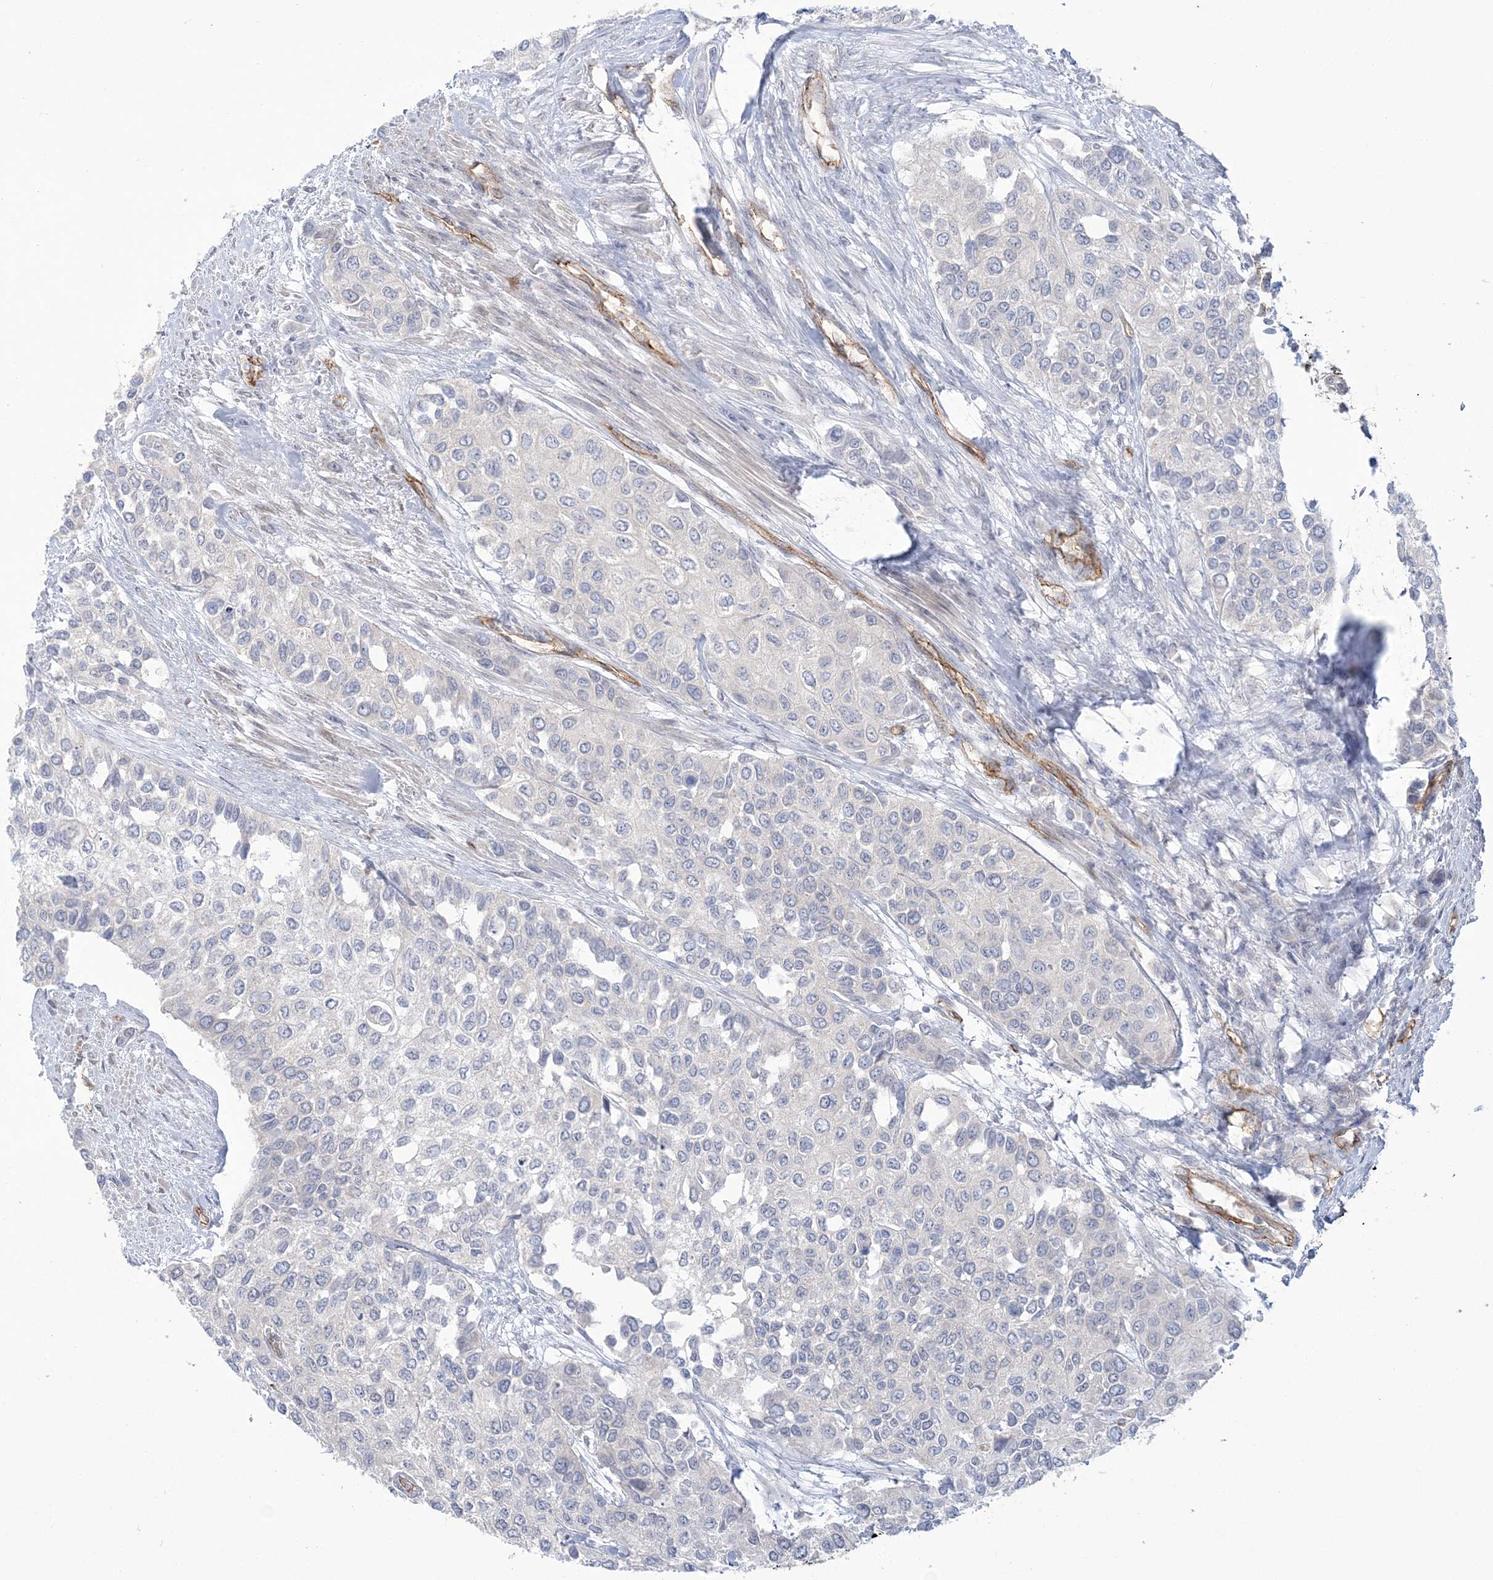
{"staining": {"intensity": "negative", "quantity": "none", "location": "none"}, "tissue": "urothelial cancer", "cell_type": "Tumor cells", "image_type": "cancer", "snomed": [{"axis": "morphology", "description": "Normal tissue, NOS"}, {"axis": "morphology", "description": "Urothelial carcinoma, High grade"}, {"axis": "topography", "description": "Vascular tissue"}, {"axis": "topography", "description": "Urinary bladder"}], "caption": "DAB (3,3'-diaminobenzidine) immunohistochemical staining of urothelial cancer demonstrates no significant positivity in tumor cells. (DAB (3,3'-diaminobenzidine) immunohistochemistry with hematoxylin counter stain).", "gene": "FARSB", "patient": {"sex": "female", "age": 56}}